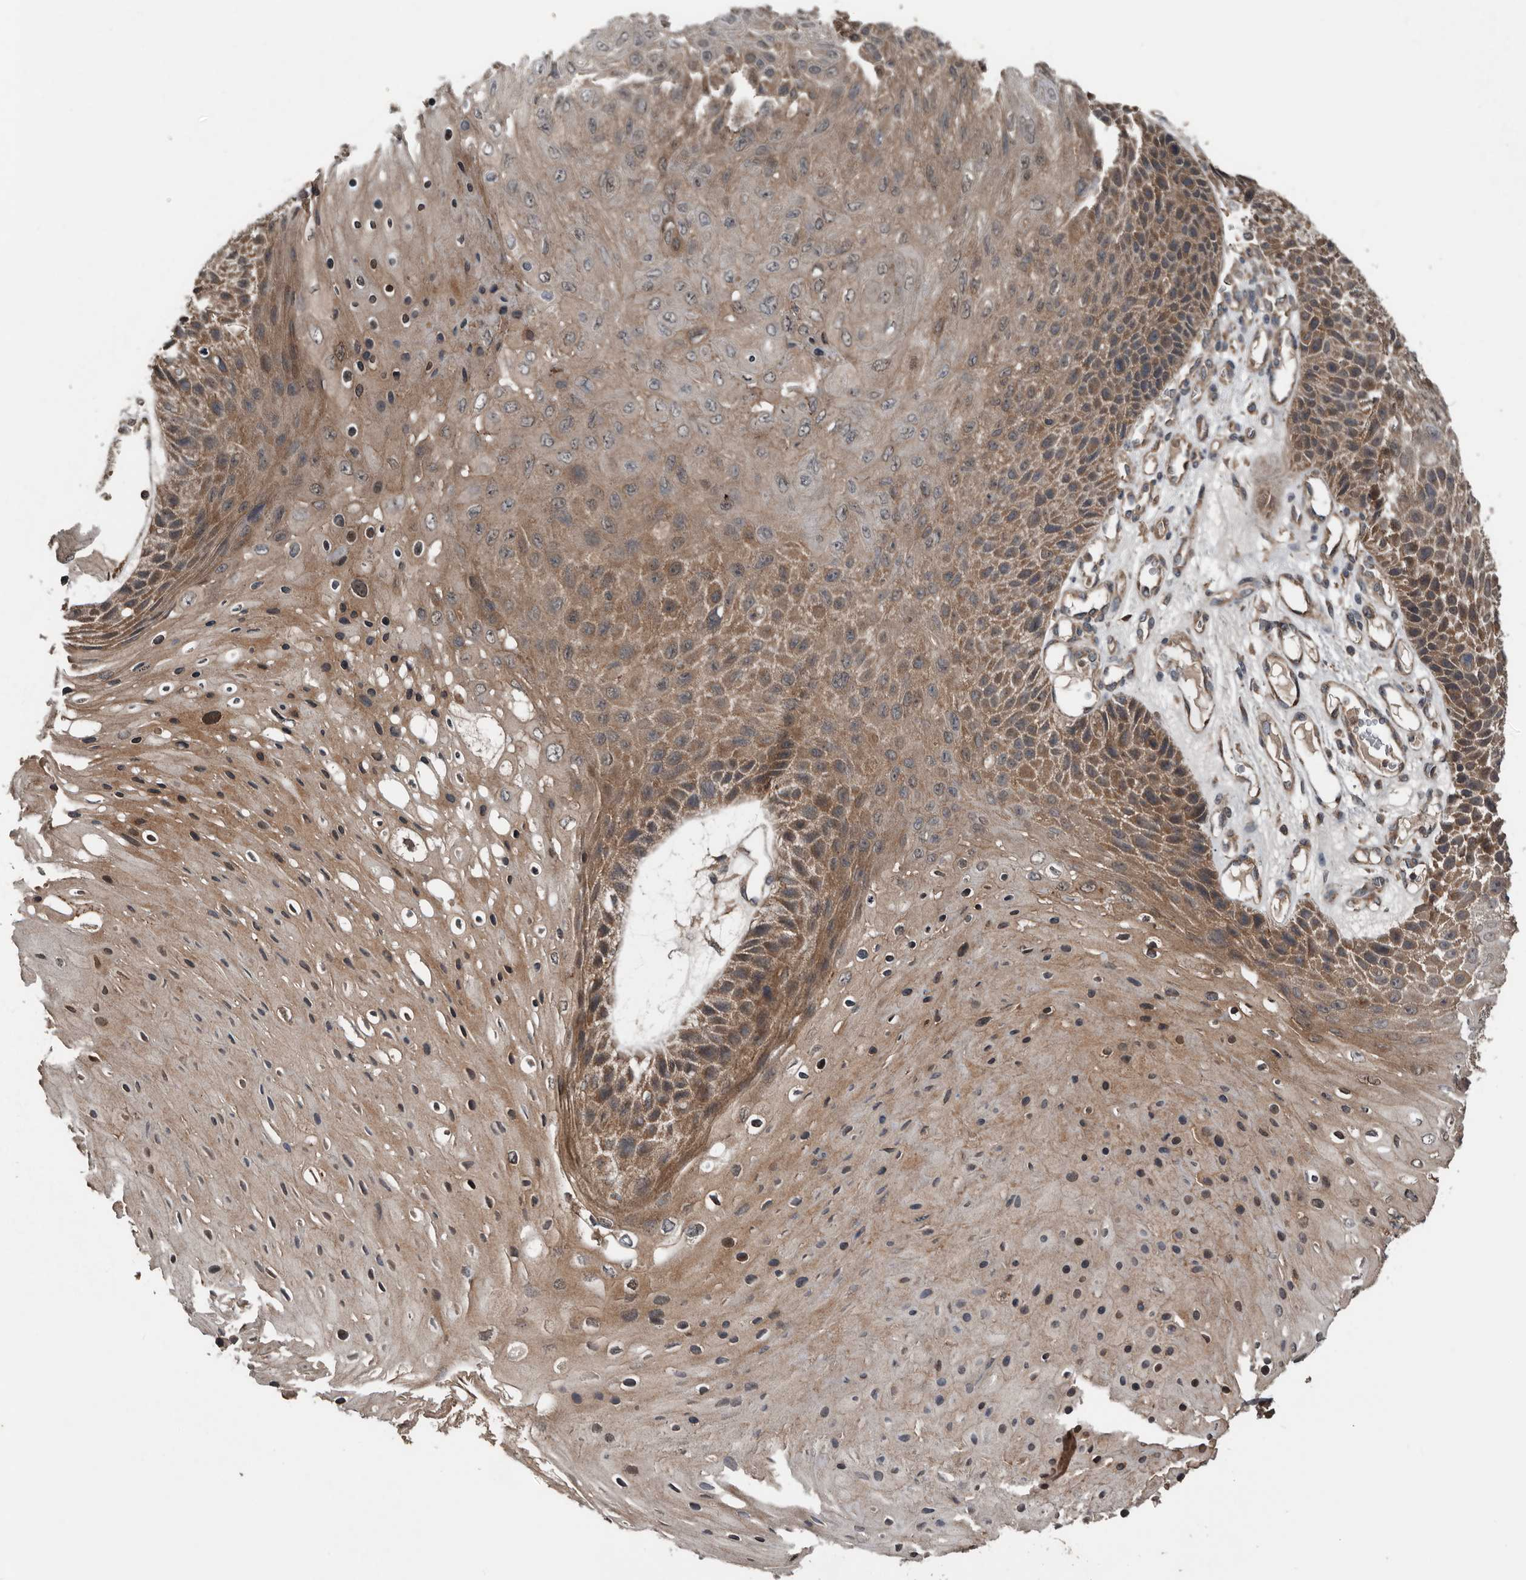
{"staining": {"intensity": "moderate", "quantity": "25%-75%", "location": "cytoplasmic/membranous"}, "tissue": "skin cancer", "cell_type": "Tumor cells", "image_type": "cancer", "snomed": [{"axis": "morphology", "description": "Squamous cell carcinoma, NOS"}, {"axis": "topography", "description": "Skin"}], "caption": "Brown immunohistochemical staining in human skin cancer shows moderate cytoplasmic/membranous staining in about 25%-75% of tumor cells.", "gene": "DNAJB4", "patient": {"sex": "female", "age": 88}}